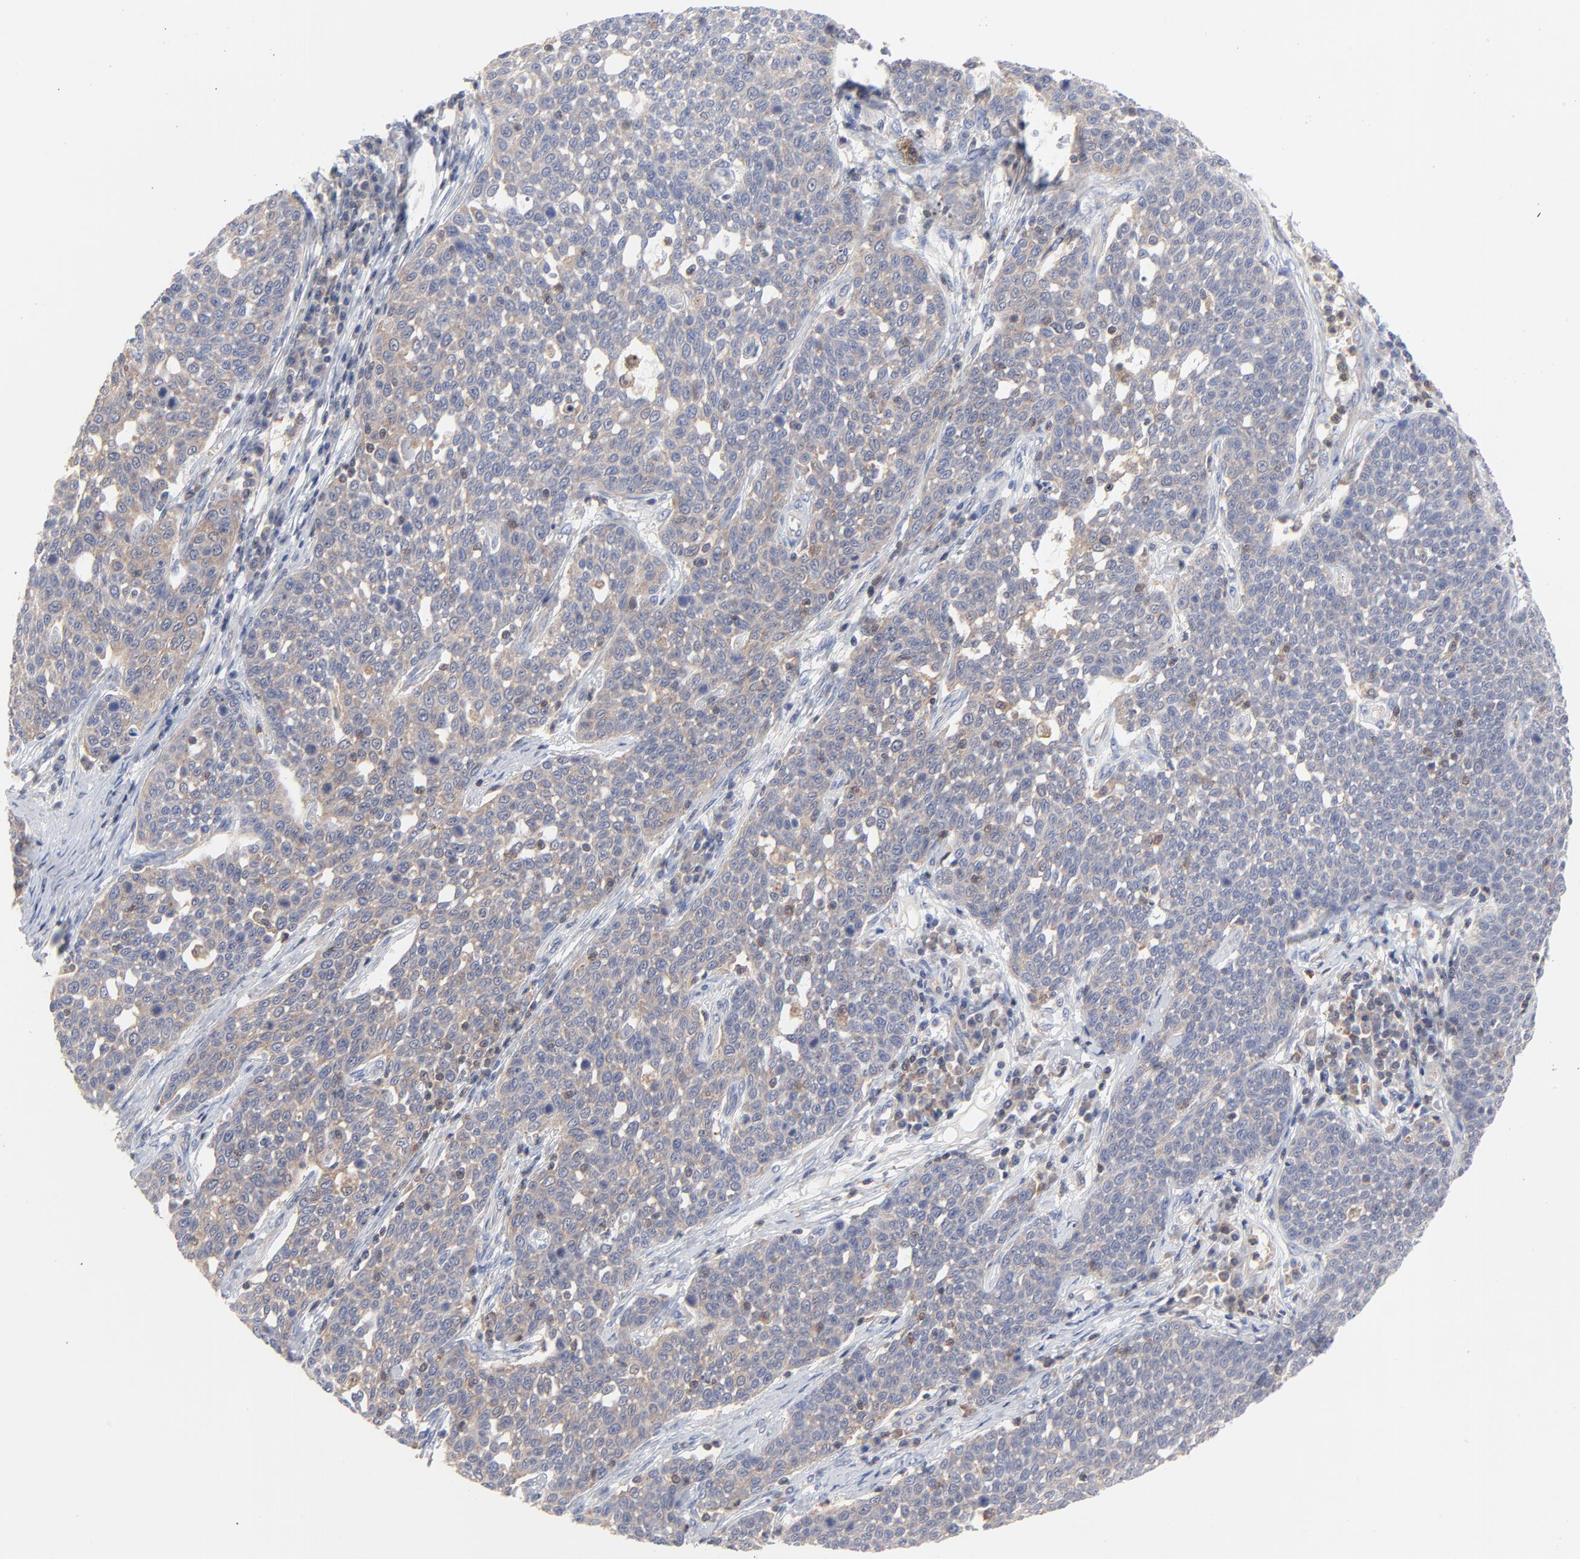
{"staining": {"intensity": "weak", "quantity": ">75%", "location": "cytoplasmic/membranous"}, "tissue": "cervical cancer", "cell_type": "Tumor cells", "image_type": "cancer", "snomed": [{"axis": "morphology", "description": "Squamous cell carcinoma, NOS"}, {"axis": "topography", "description": "Cervix"}], "caption": "Immunohistochemical staining of cervical cancer (squamous cell carcinoma) demonstrates low levels of weak cytoplasmic/membranous protein expression in approximately >75% of tumor cells. (Brightfield microscopy of DAB IHC at high magnification).", "gene": "CAB39L", "patient": {"sex": "female", "age": 34}}